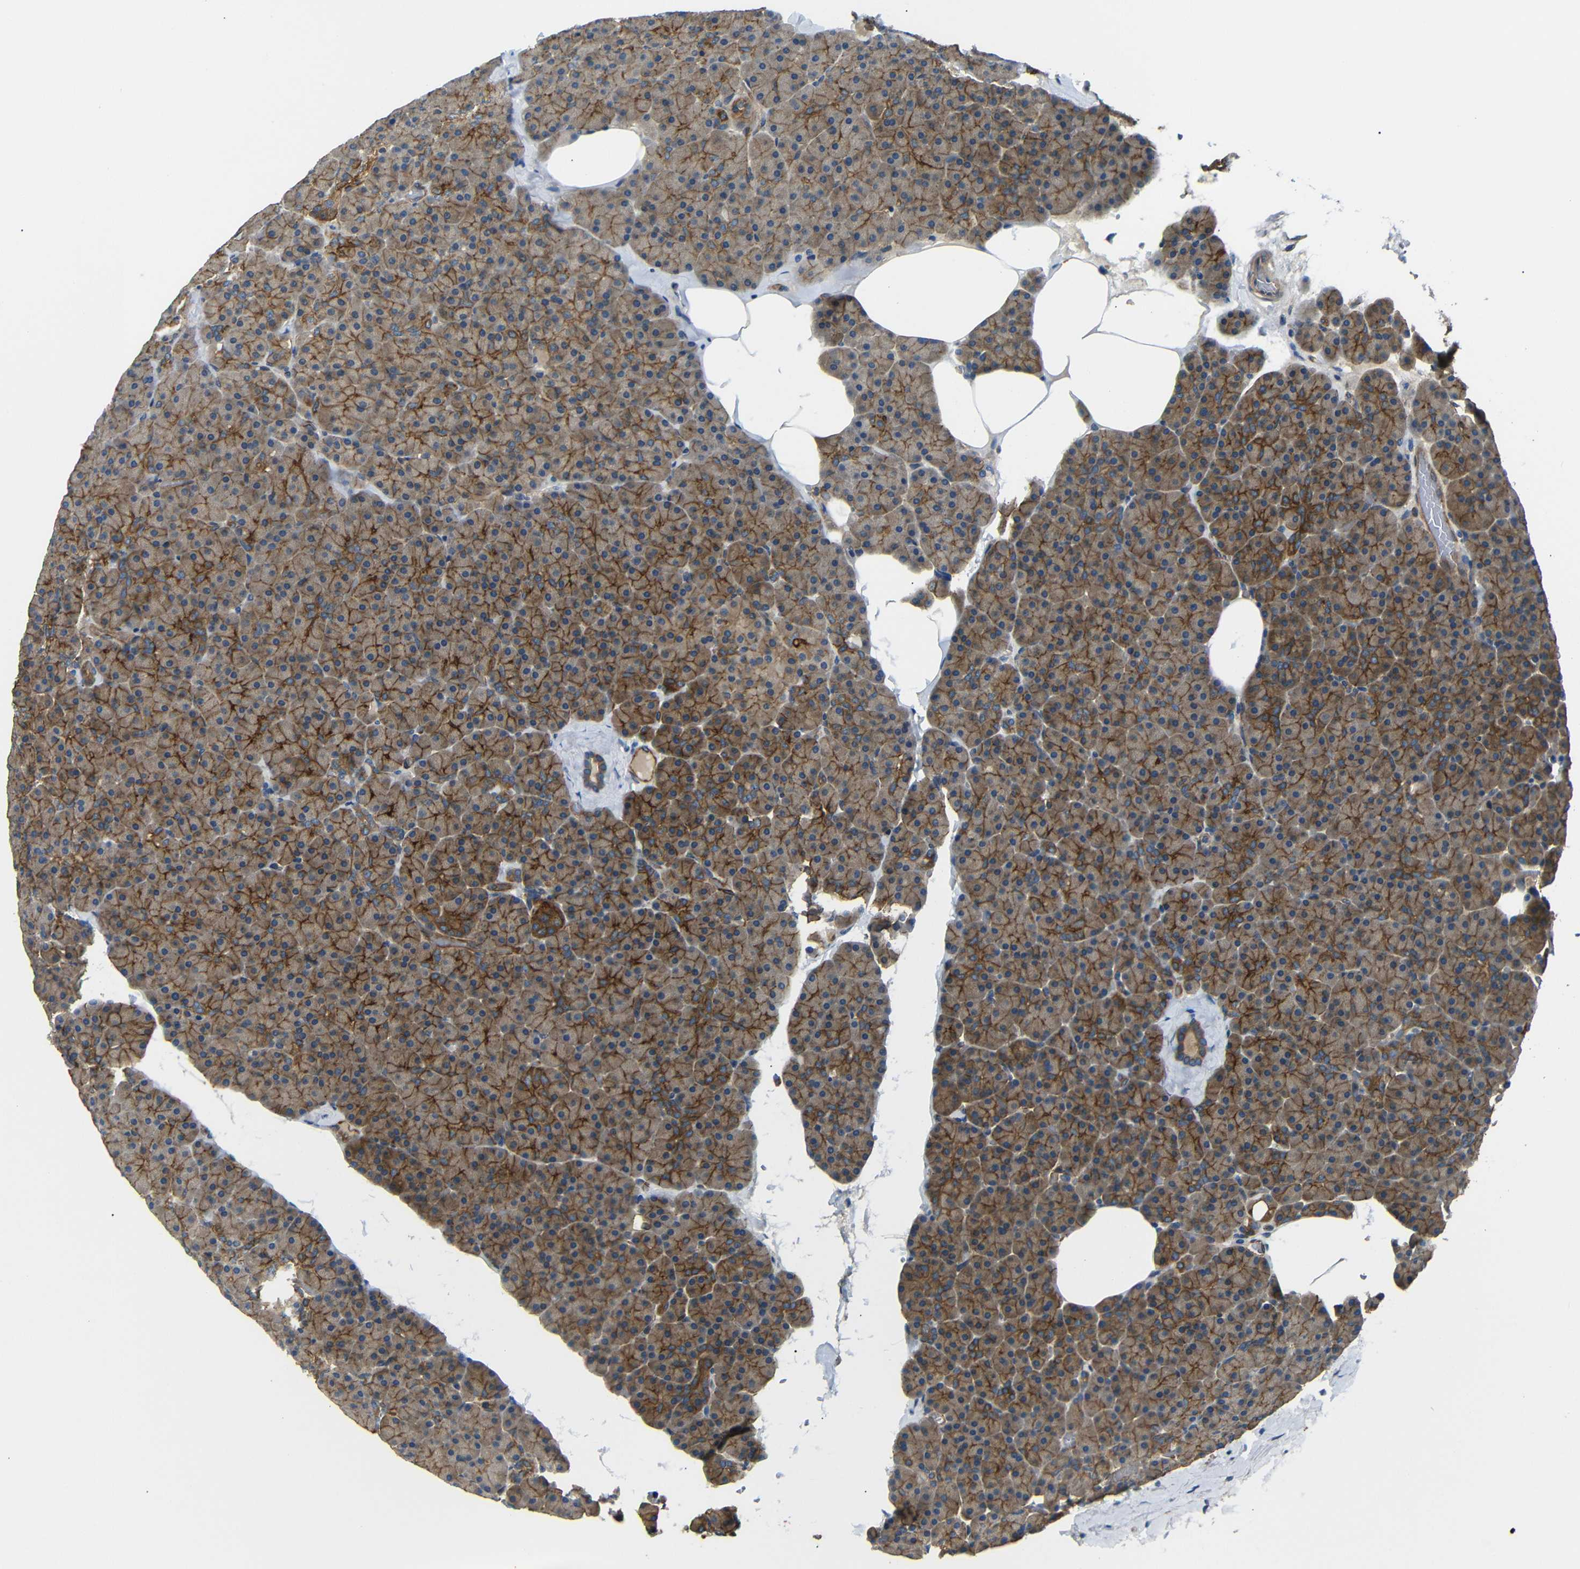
{"staining": {"intensity": "moderate", "quantity": ">75%", "location": "cytoplasmic/membranous"}, "tissue": "pancreas", "cell_type": "Exocrine glandular cells", "image_type": "normal", "snomed": [{"axis": "morphology", "description": "Normal tissue, NOS"}, {"axis": "topography", "description": "Pancreas"}], "caption": "Pancreas stained with DAB immunohistochemistry reveals medium levels of moderate cytoplasmic/membranous staining in about >75% of exocrine glandular cells. (DAB IHC with brightfield microscopy, high magnification).", "gene": "MYO1B", "patient": {"sex": "female", "age": 35}}